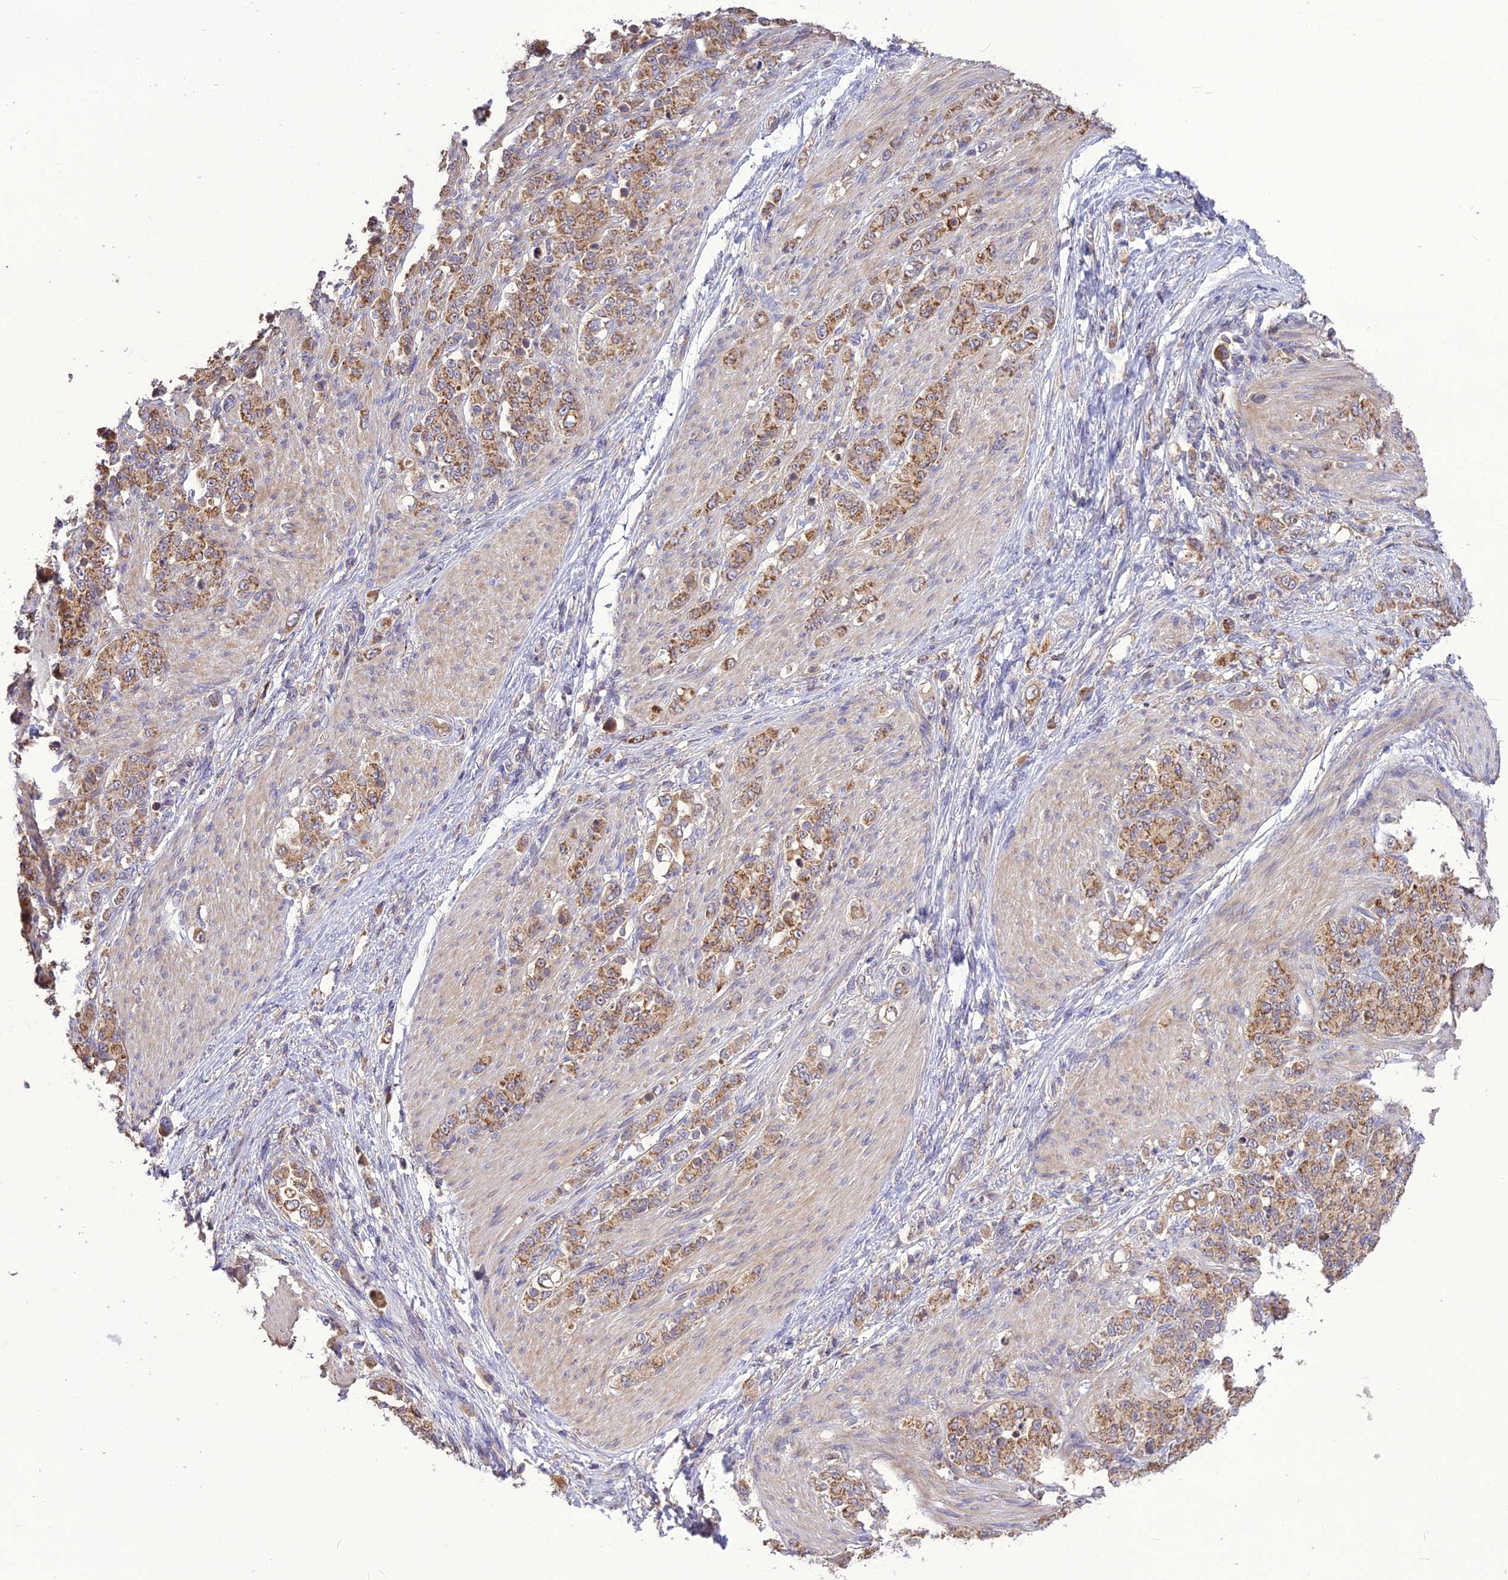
{"staining": {"intensity": "moderate", "quantity": ">75%", "location": "cytoplasmic/membranous"}, "tissue": "stomach cancer", "cell_type": "Tumor cells", "image_type": "cancer", "snomed": [{"axis": "morphology", "description": "Adenocarcinoma, NOS"}, {"axis": "topography", "description": "Stomach"}], "caption": "Brown immunohistochemical staining in human adenocarcinoma (stomach) shows moderate cytoplasmic/membranous expression in approximately >75% of tumor cells.", "gene": "NUDT8", "patient": {"sex": "female", "age": 79}}